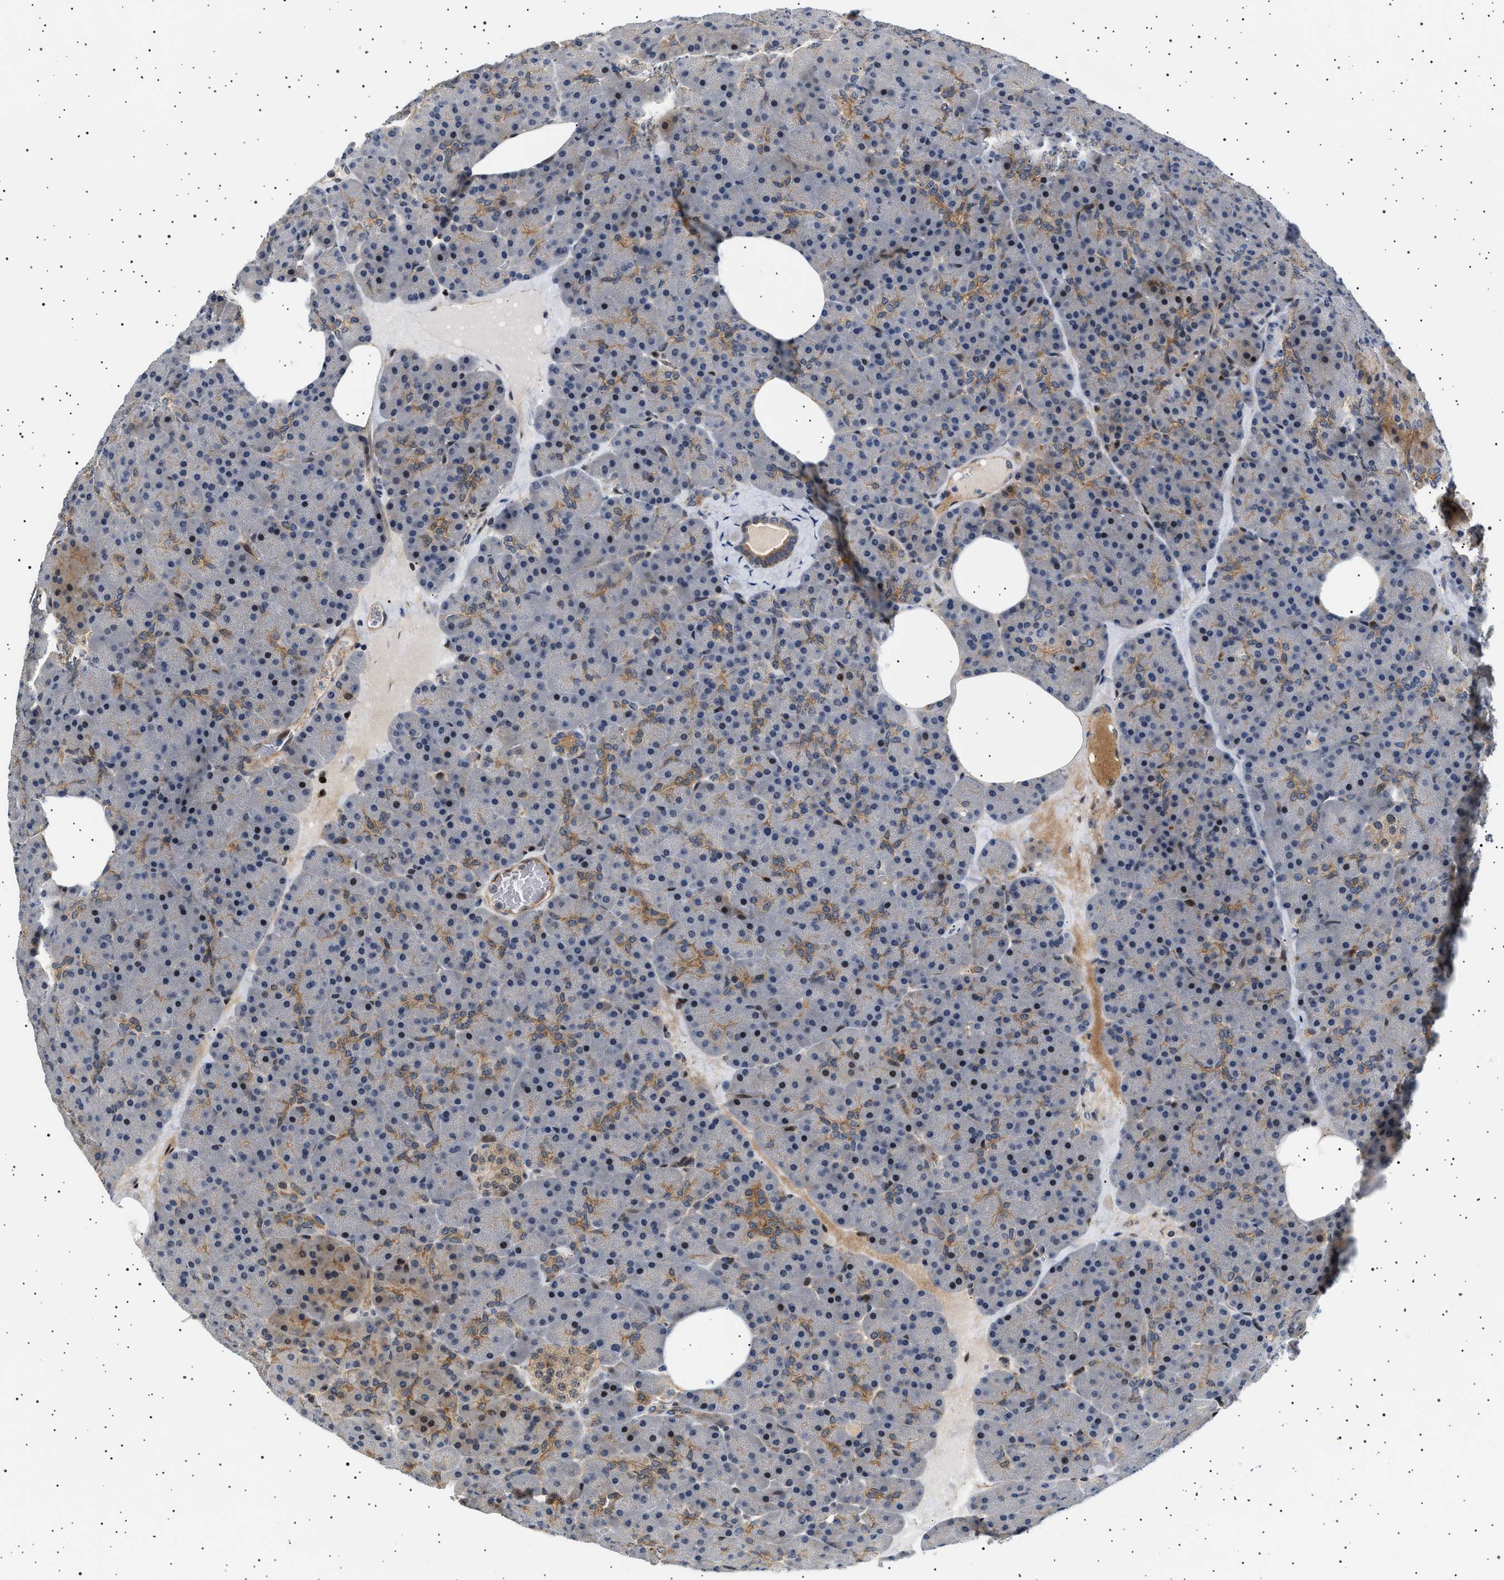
{"staining": {"intensity": "moderate", "quantity": "25%-75%", "location": "cytoplasmic/membranous,nuclear"}, "tissue": "pancreas", "cell_type": "Exocrine glandular cells", "image_type": "normal", "snomed": [{"axis": "morphology", "description": "Normal tissue, NOS"}, {"axis": "morphology", "description": "Carcinoid, malignant, NOS"}, {"axis": "topography", "description": "Pancreas"}], "caption": "An immunohistochemistry (IHC) histopathology image of normal tissue is shown. Protein staining in brown highlights moderate cytoplasmic/membranous,nuclear positivity in pancreas within exocrine glandular cells.", "gene": "BAG3", "patient": {"sex": "female", "age": 35}}